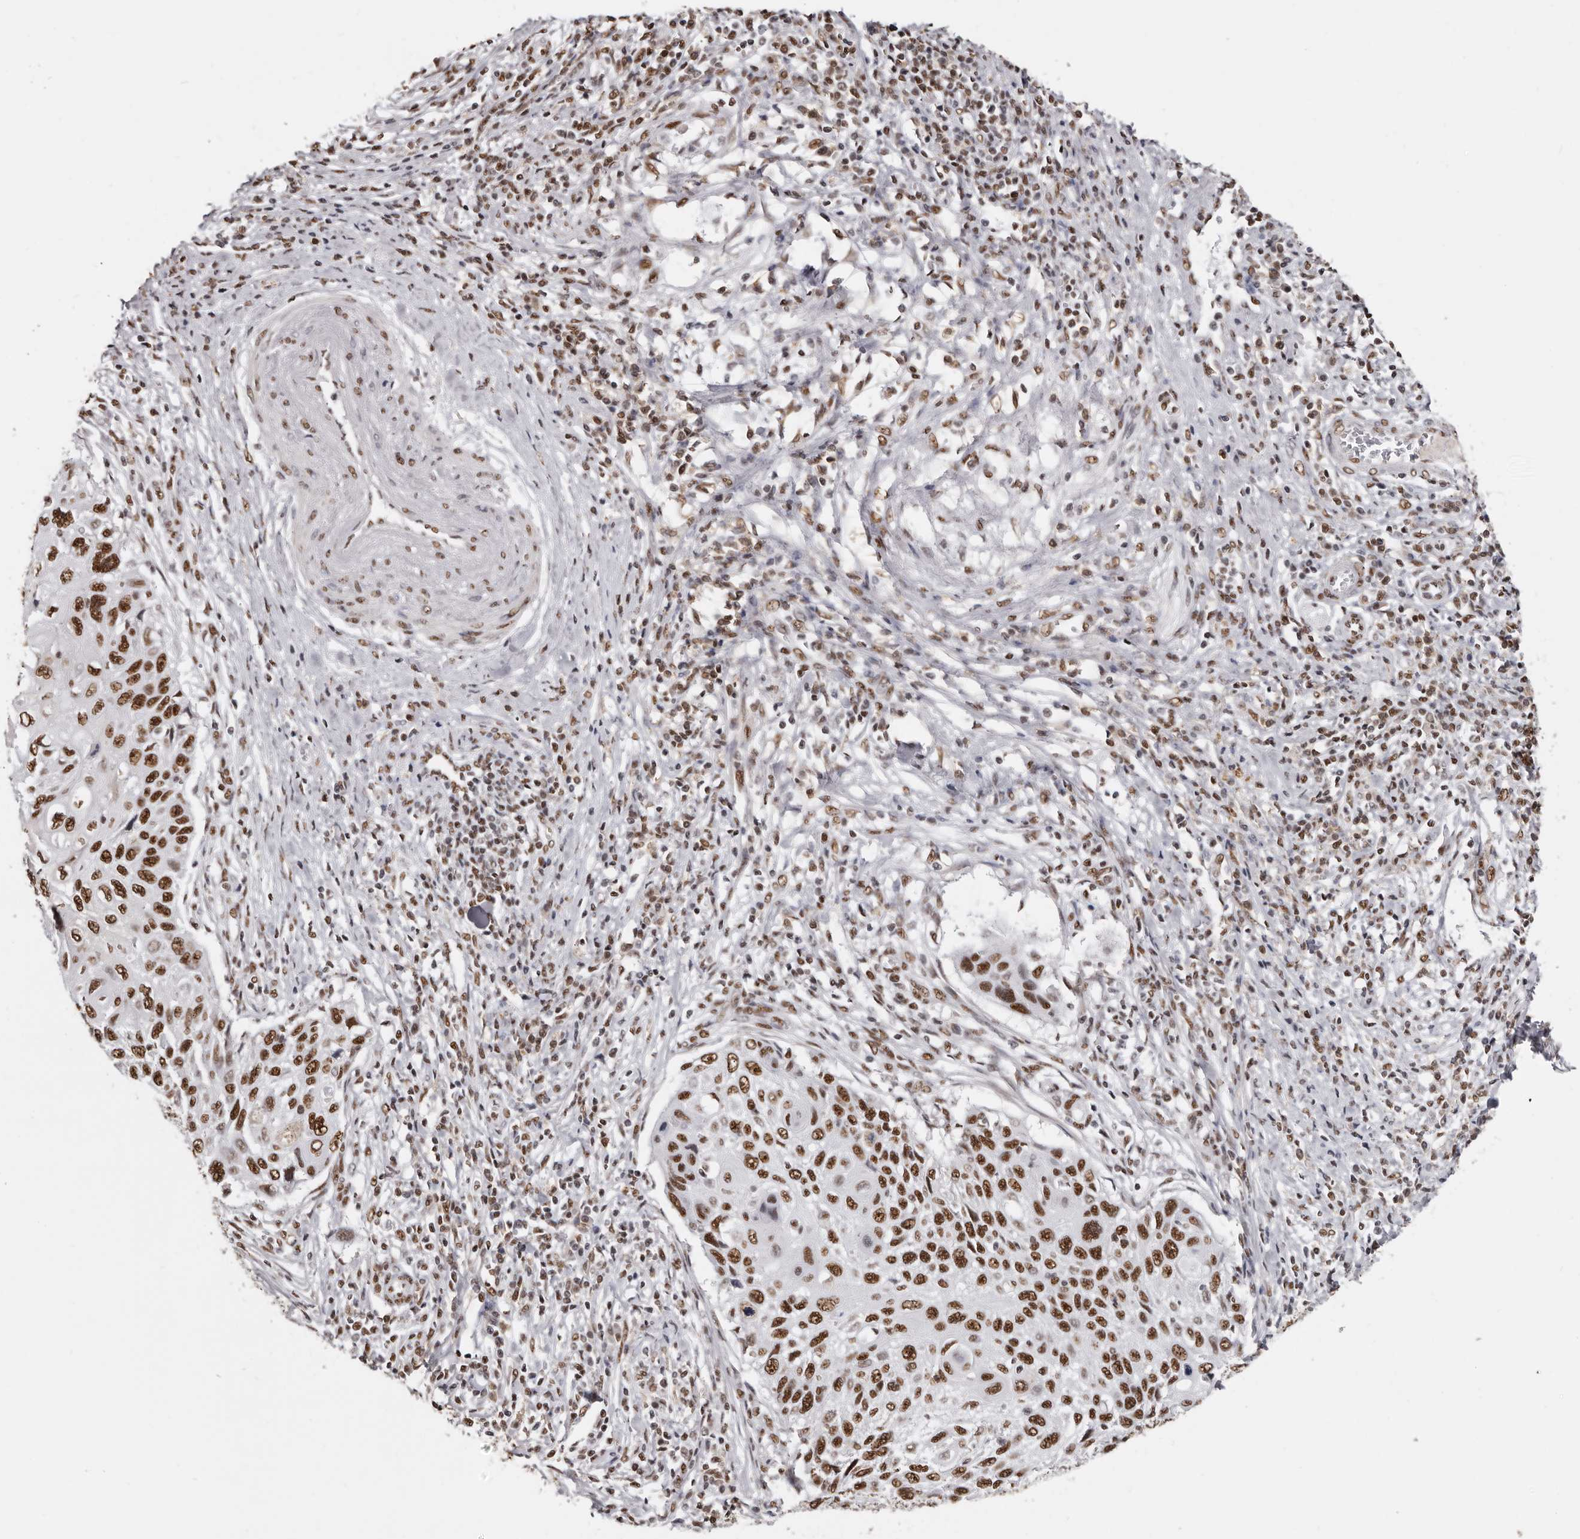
{"staining": {"intensity": "strong", "quantity": ">75%", "location": "nuclear"}, "tissue": "cervical cancer", "cell_type": "Tumor cells", "image_type": "cancer", "snomed": [{"axis": "morphology", "description": "Squamous cell carcinoma, NOS"}, {"axis": "topography", "description": "Cervix"}], "caption": "Cervical cancer stained with immunohistochemistry (IHC) demonstrates strong nuclear staining in about >75% of tumor cells.", "gene": "SCAF4", "patient": {"sex": "female", "age": 70}}